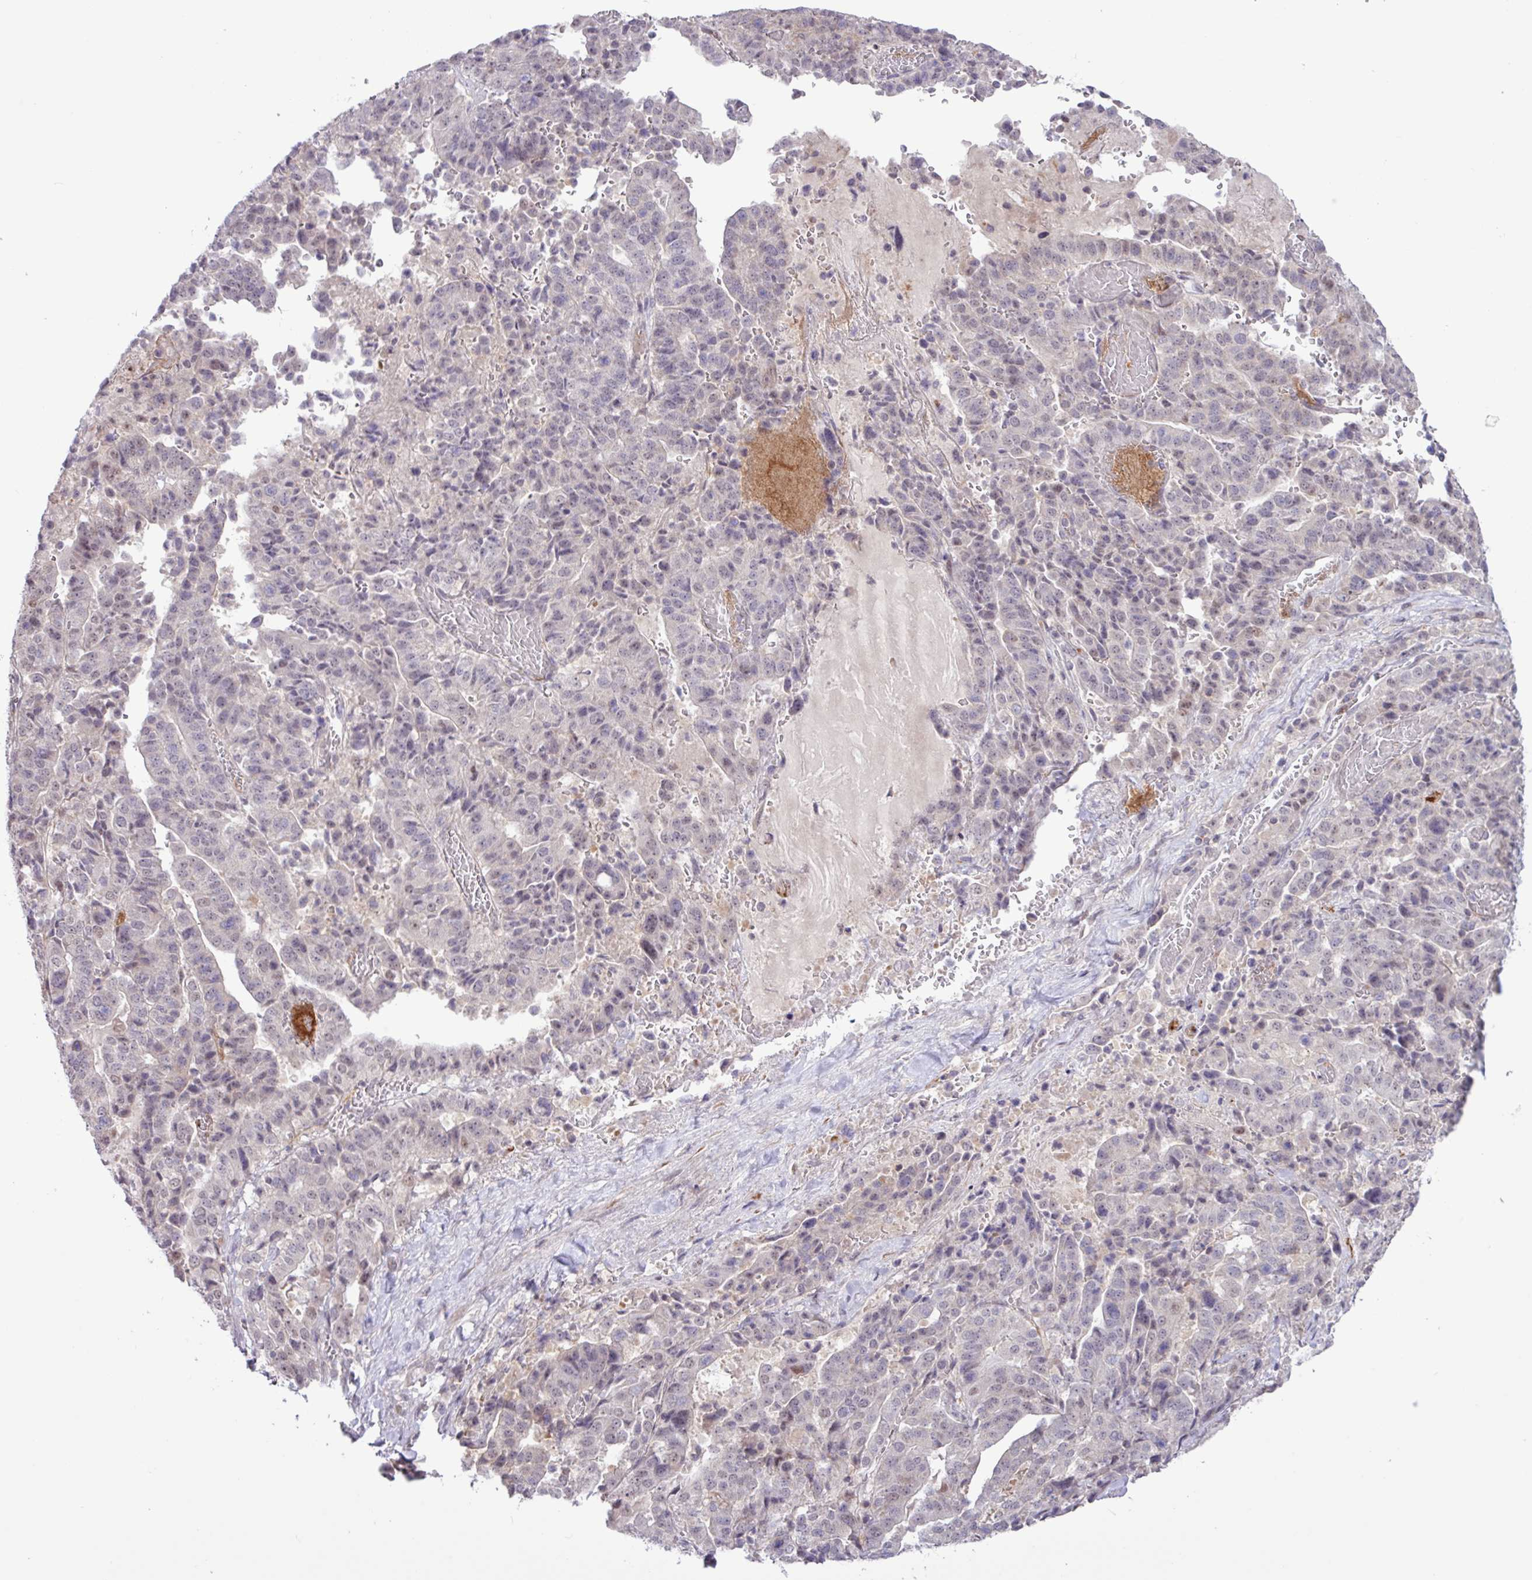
{"staining": {"intensity": "negative", "quantity": "none", "location": "none"}, "tissue": "stomach cancer", "cell_type": "Tumor cells", "image_type": "cancer", "snomed": [{"axis": "morphology", "description": "Adenocarcinoma, NOS"}, {"axis": "topography", "description": "Stomach"}], "caption": "Immunohistochemistry (IHC) micrograph of neoplastic tissue: stomach cancer (adenocarcinoma) stained with DAB displays no significant protein positivity in tumor cells.", "gene": "RTL3", "patient": {"sex": "male", "age": 48}}